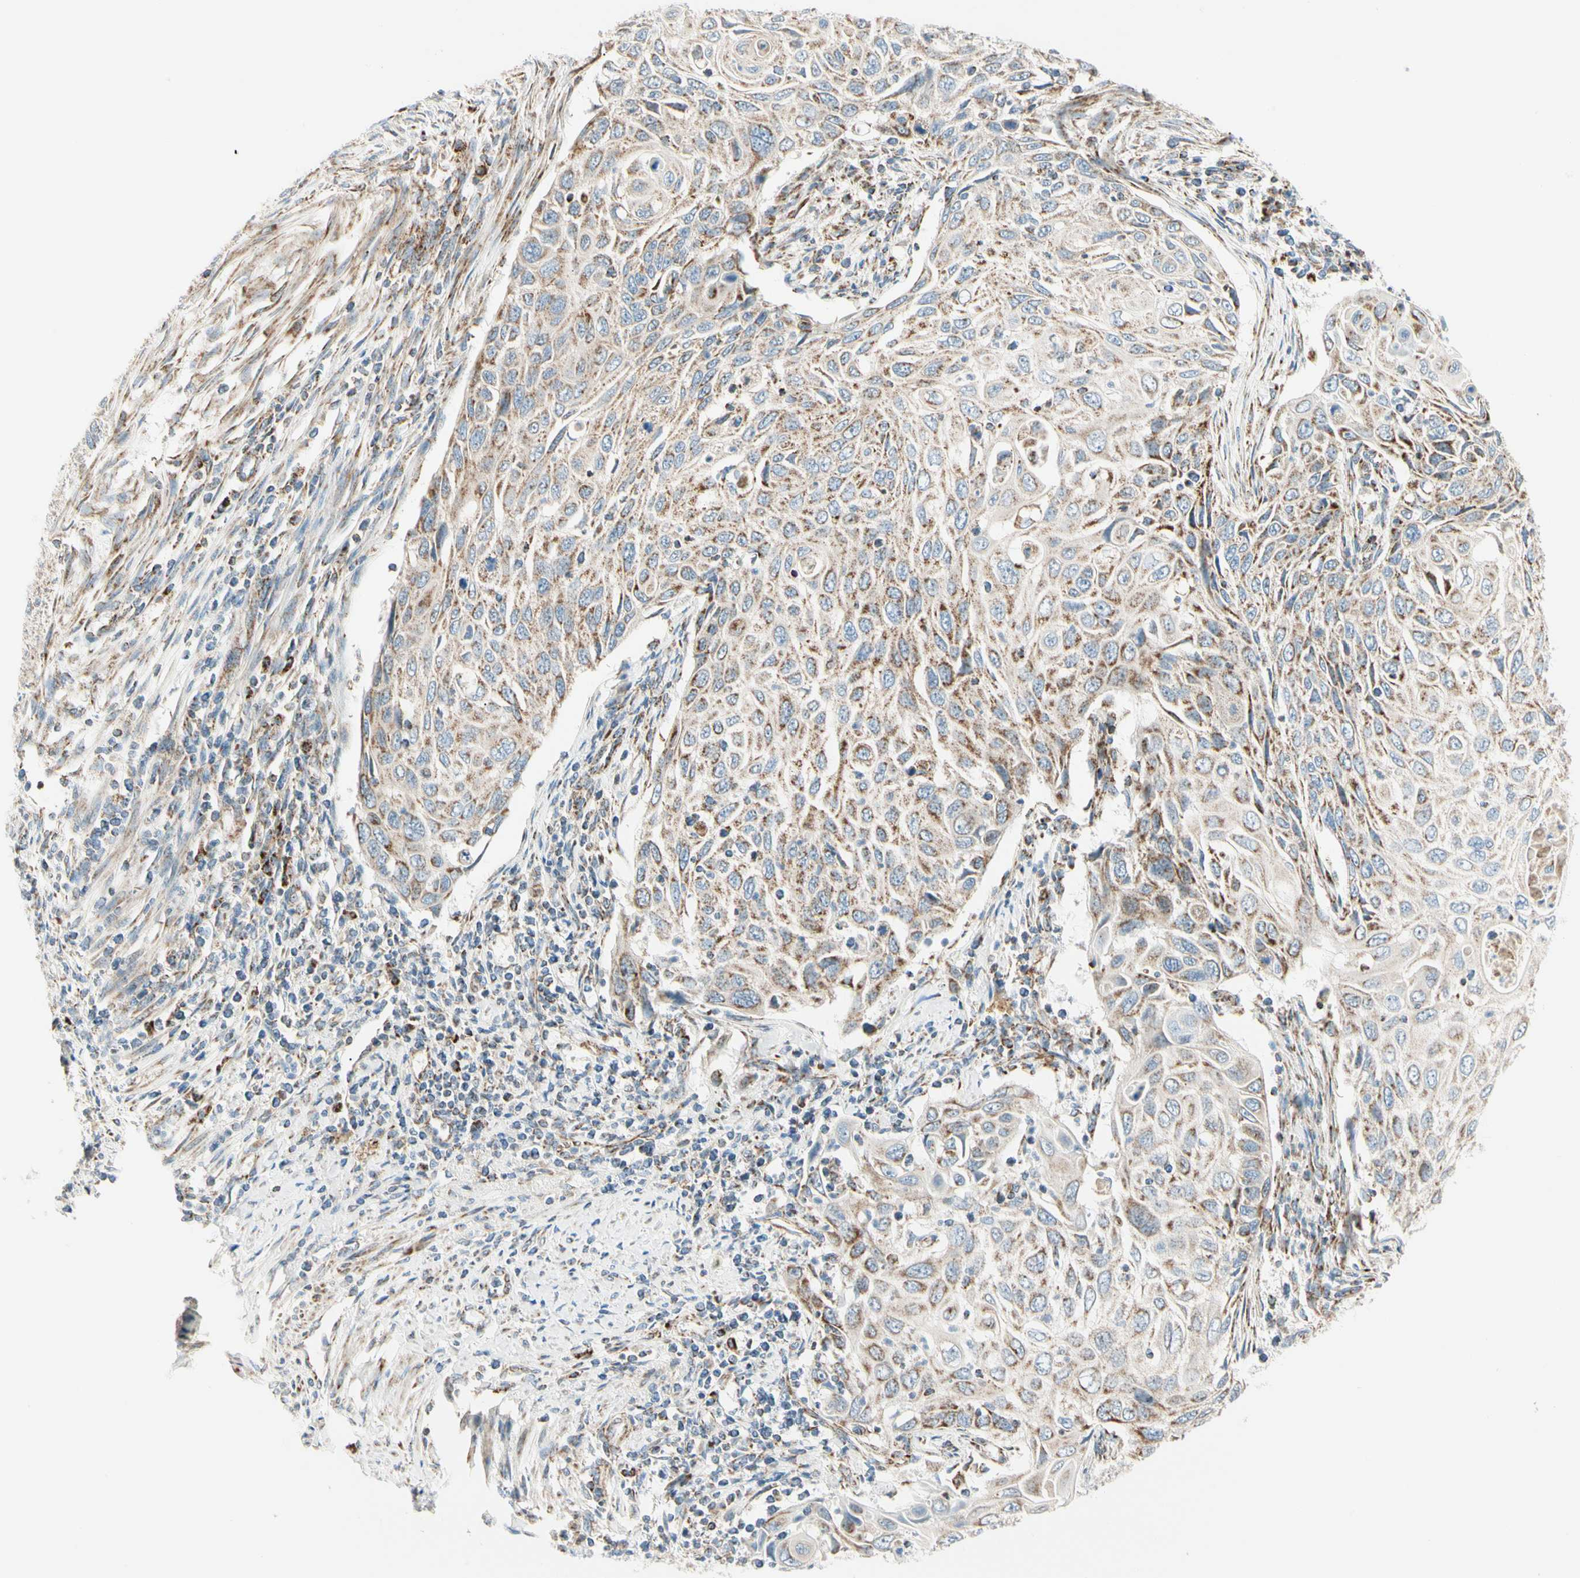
{"staining": {"intensity": "moderate", "quantity": ">75%", "location": "cytoplasmic/membranous"}, "tissue": "cervical cancer", "cell_type": "Tumor cells", "image_type": "cancer", "snomed": [{"axis": "morphology", "description": "Squamous cell carcinoma, NOS"}, {"axis": "topography", "description": "Cervix"}], "caption": "Cervical cancer (squamous cell carcinoma) stained with immunohistochemistry (IHC) displays moderate cytoplasmic/membranous expression in approximately >75% of tumor cells.", "gene": "TBC1D10A", "patient": {"sex": "female", "age": 70}}